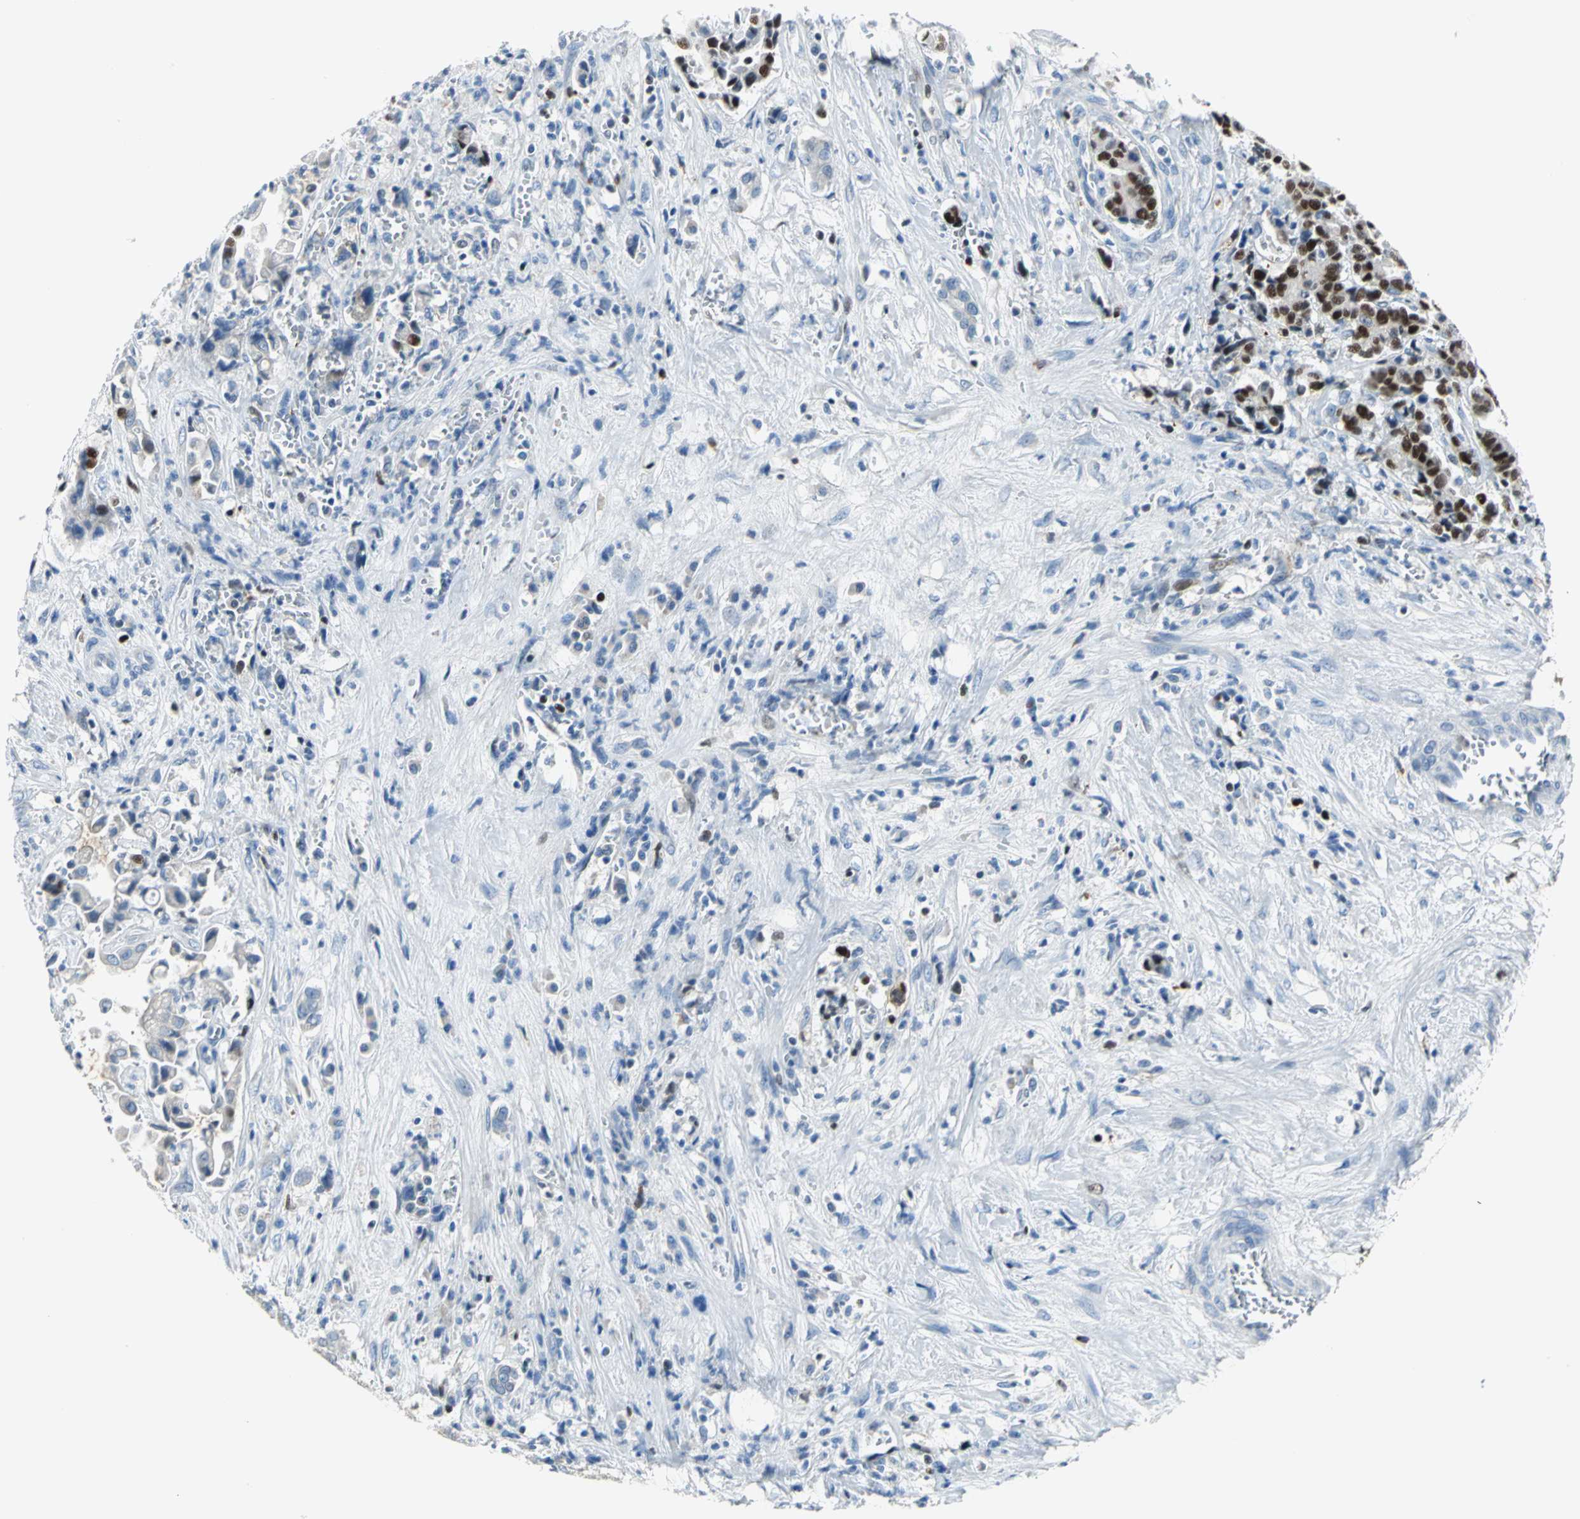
{"staining": {"intensity": "strong", "quantity": ">75%", "location": "nuclear"}, "tissue": "liver cancer", "cell_type": "Tumor cells", "image_type": "cancer", "snomed": [{"axis": "morphology", "description": "Cholangiocarcinoma"}, {"axis": "topography", "description": "Liver"}], "caption": "High-power microscopy captured an immunohistochemistry (IHC) micrograph of cholangiocarcinoma (liver), revealing strong nuclear staining in approximately >75% of tumor cells.", "gene": "MCM4", "patient": {"sex": "male", "age": 57}}